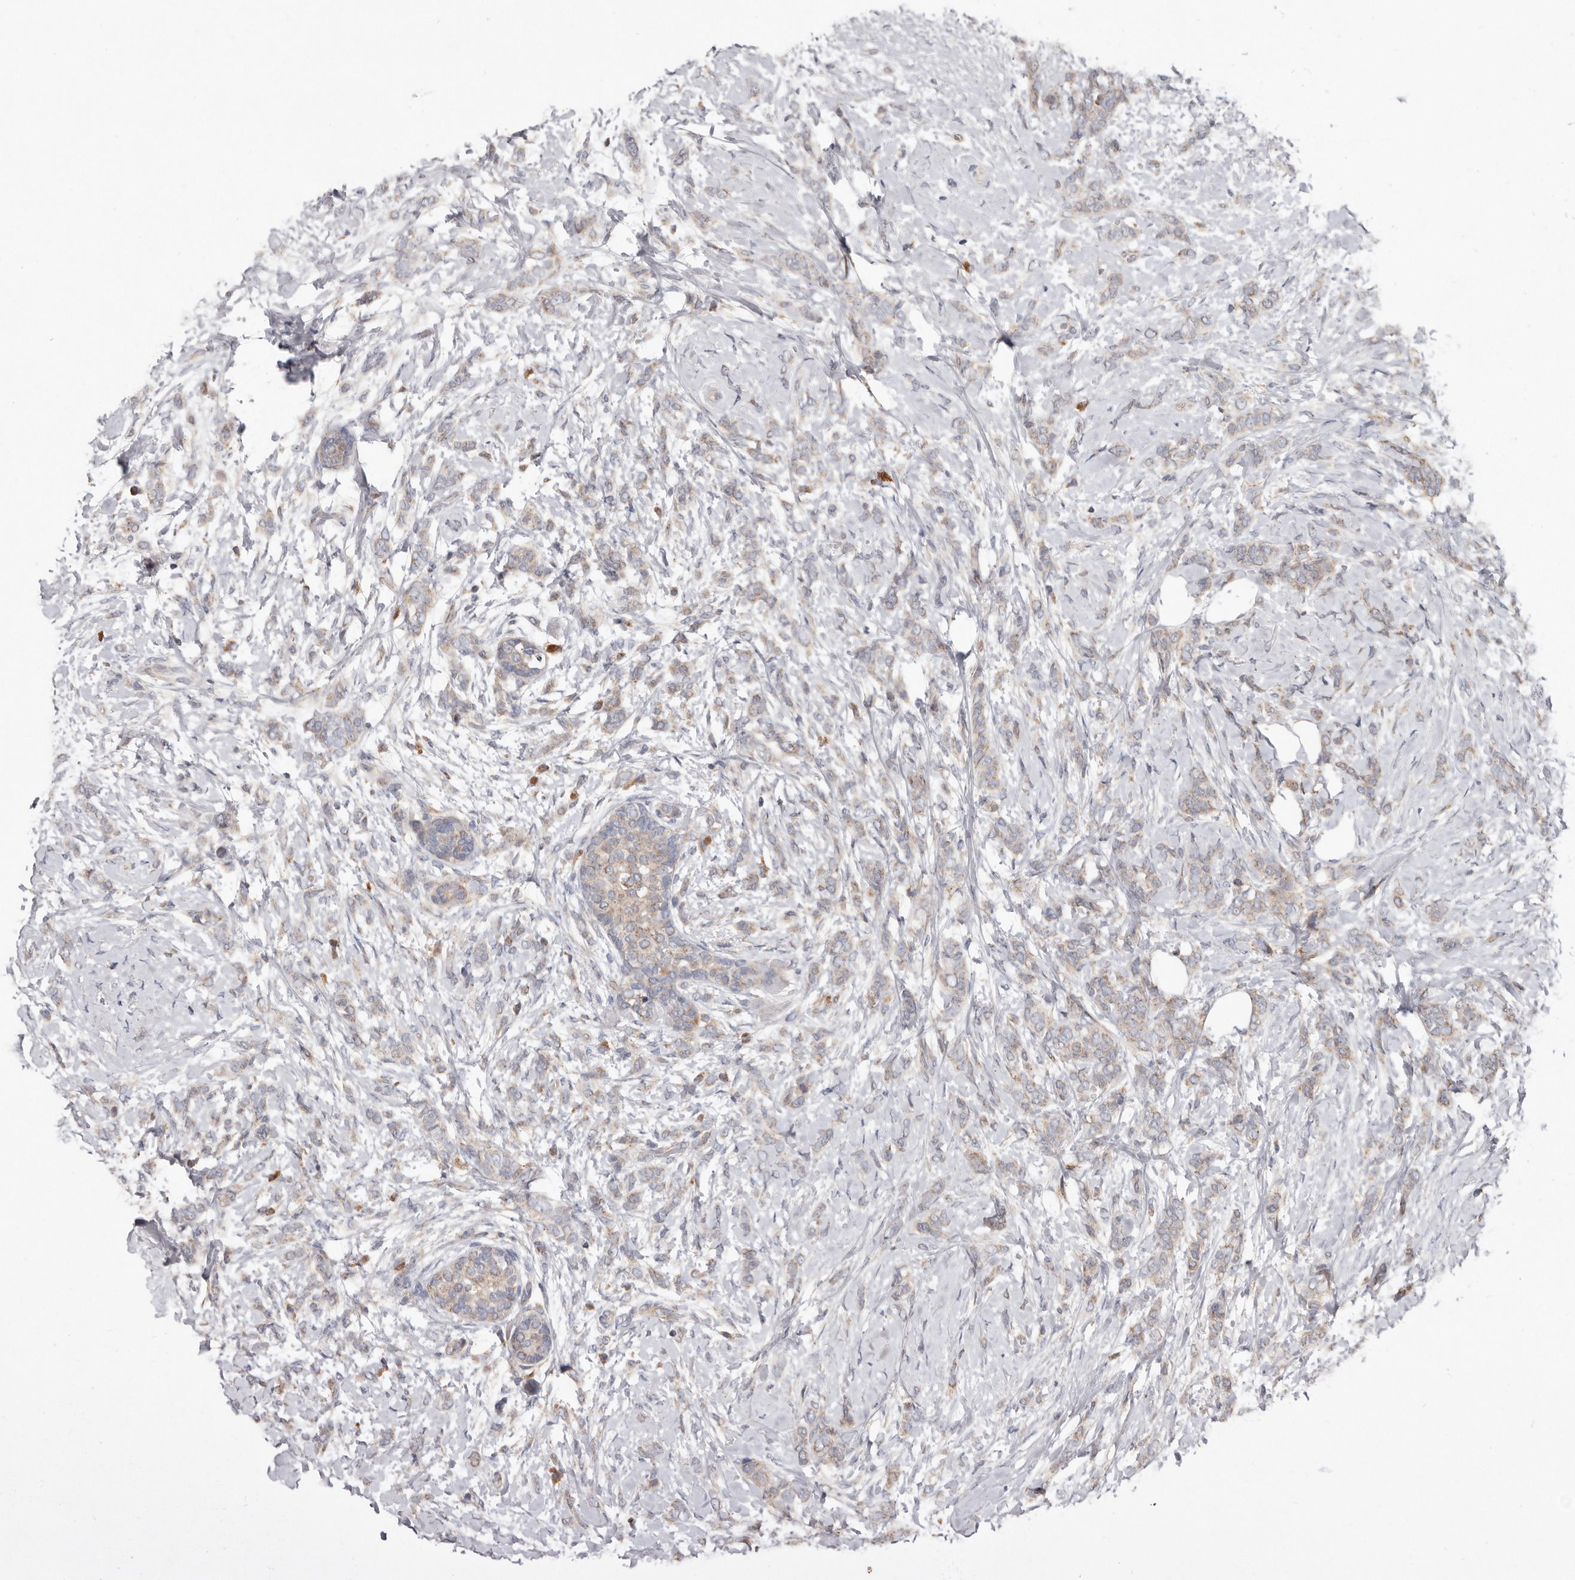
{"staining": {"intensity": "weak", "quantity": "25%-75%", "location": "cytoplasmic/membranous"}, "tissue": "breast cancer", "cell_type": "Tumor cells", "image_type": "cancer", "snomed": [{"axis": "morphology", "description": "Lobular carcinoma, in situ"}, {"axis": "morphology", "description": "Lobular carcinoma"}, {"axis": "topography", "description": "Breast"}], "caption": "Immunohistochemistry staining of breast cancer, which exhibits low levels of weak cytoplasmic/membranous staining in approximately 25%-75% of tumor cells indicating weak cytoplasmic/membranous protein expression. The staining was performed using DAB (3,3'-diaminobenzidine) (brown) for protein detection and nuclei were counterstained in hematoxylin (blue).", "gene": "KIF26B", "patient": {"sex": "female", "age": 41}}